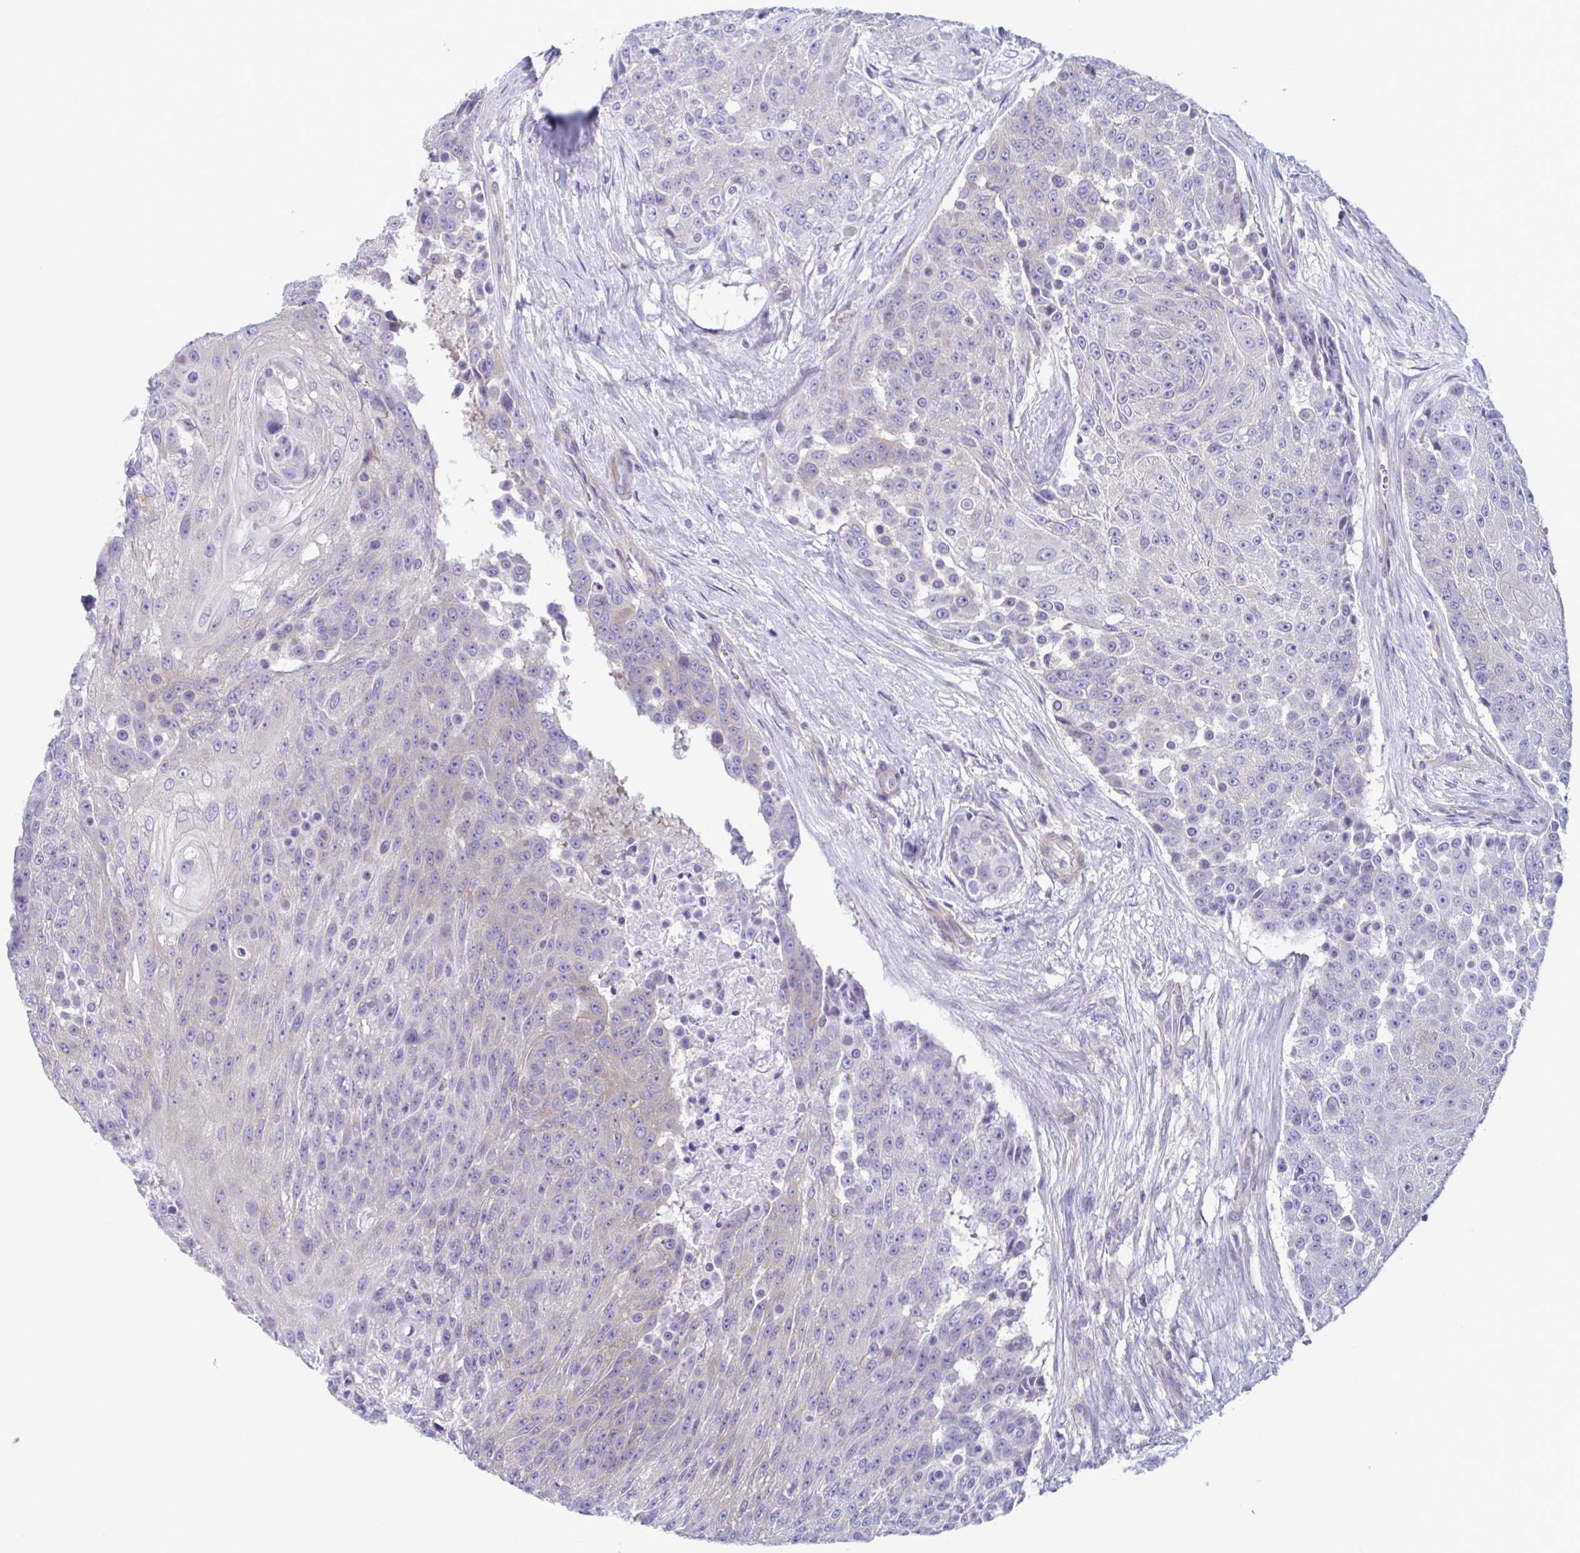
{"staining": {"intensity": "negative", "quantity": "none", "location": "none"}, "tissue": "urothelial cancer", "cell_type": "Tumor cells", "image_type": "cancer", "snomed": [{"axis": "morphology", "description": "Urothelial carcinoma, High grade"}, {"axis": "topography", "description": "Urinary bladder"}], "caption": "This photomicrograph is of urothelial cancer stained with IHC to label a protein in brown with the nuclei are counter-stained blue. There is no positivity in tumor cells. Nuclei are stained in blue.", "gene": "LPIN3", "patient": {"sex": "female", "age": 63}}